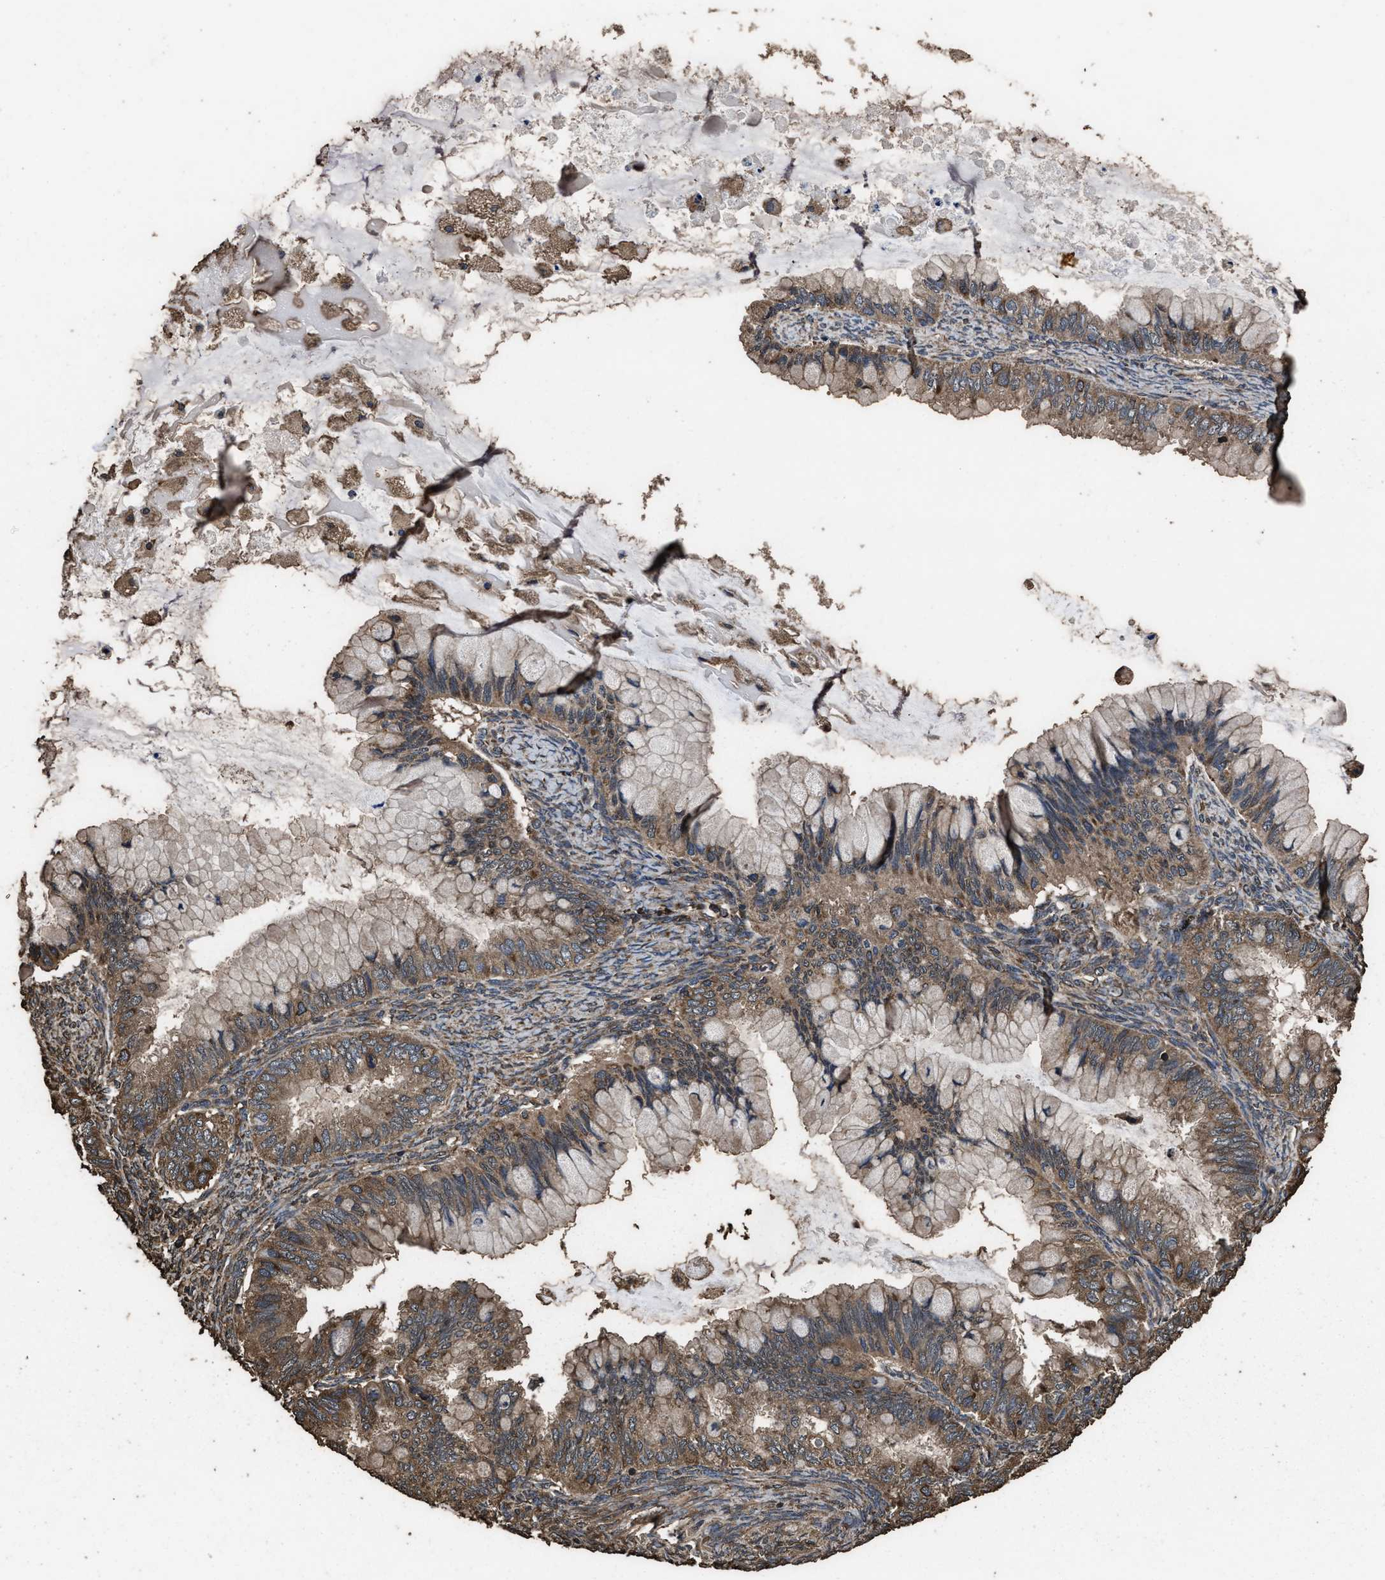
{"staining": {"intensity": "moderate", "quantity": ">75%", "location": "cytoplasmic/membranous"}, "tissue": "ovarian cancer", "cell_type": "Tumor cells", "image_type": "cancer", "snomed": [{"axis": "morphology", "description": "Cystadenocarcinoma, mucinous, NOS"}, {"axis": "topography", "description": "Ovary"}], "caption": "Immunohistochemical staining of ovarian cancer (mucinous cystadenocarcinoma) demonstrates medium levels of moderate cytoplasmic/membranous protein positivity in approximately >75% of tumor cells. Nuclei are stained in blue.", "gene": "ZMYND19", "patient": {"sex": "female", "age": 80}}